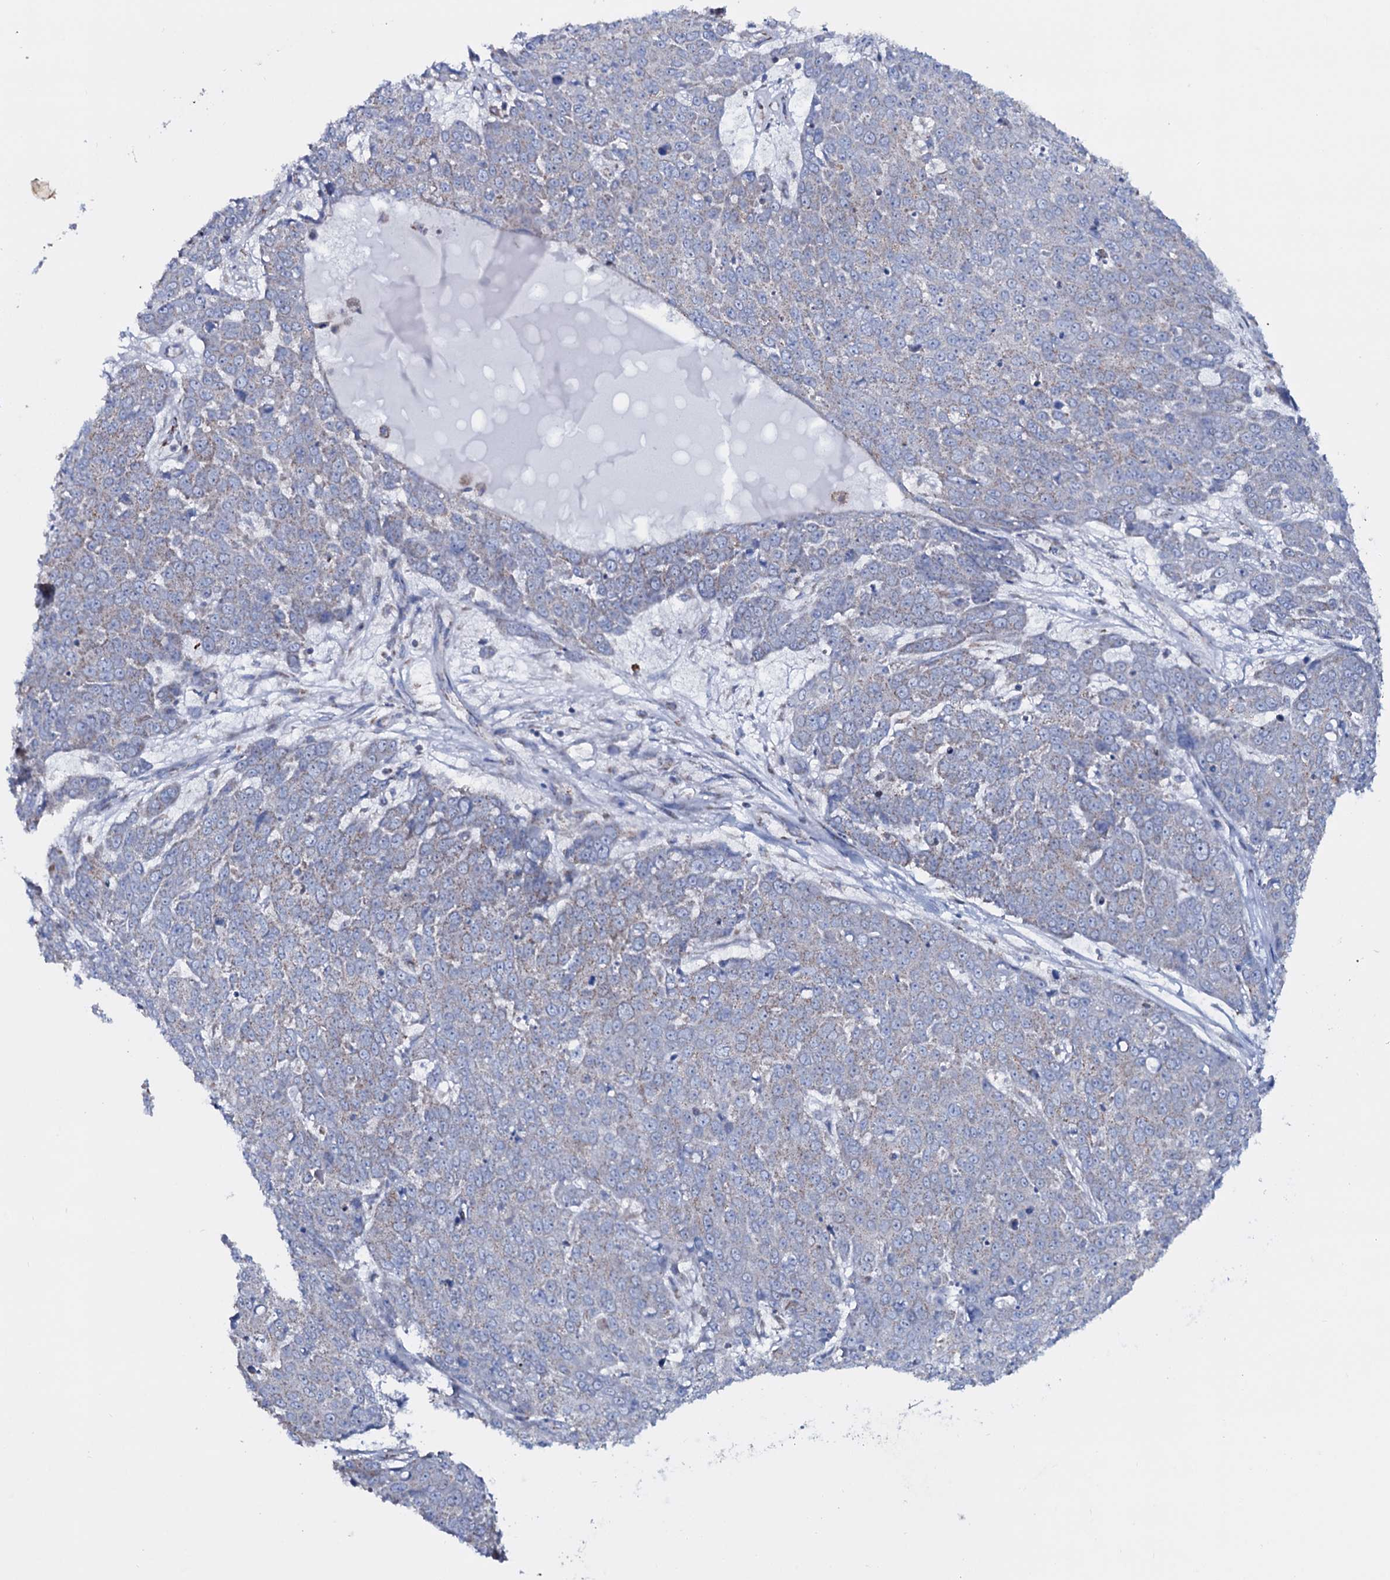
{"staining": {"intensity": "moderate", "quantity": "25%-75%", "location": "cytoplasmic/membranous"}, "tissue": "skin cancer", "cell_type": "Tumor cells", "image_type": "cancer", "snomed": [{"axis": "morphology", "description": "Squamous cell carcinoma, NOS"}, {"axis": "topography", "description": "Skin"}], "caption": "Immunohistochemical staining of human skin cancer (squamous cell carcinoma) exhibits medium levels of moderate cytoplasmic/membranous staining in about 25%-75% of tumor cells.", "gene": "MRPS35", "patient": {"sex": "male", "age": 71}}